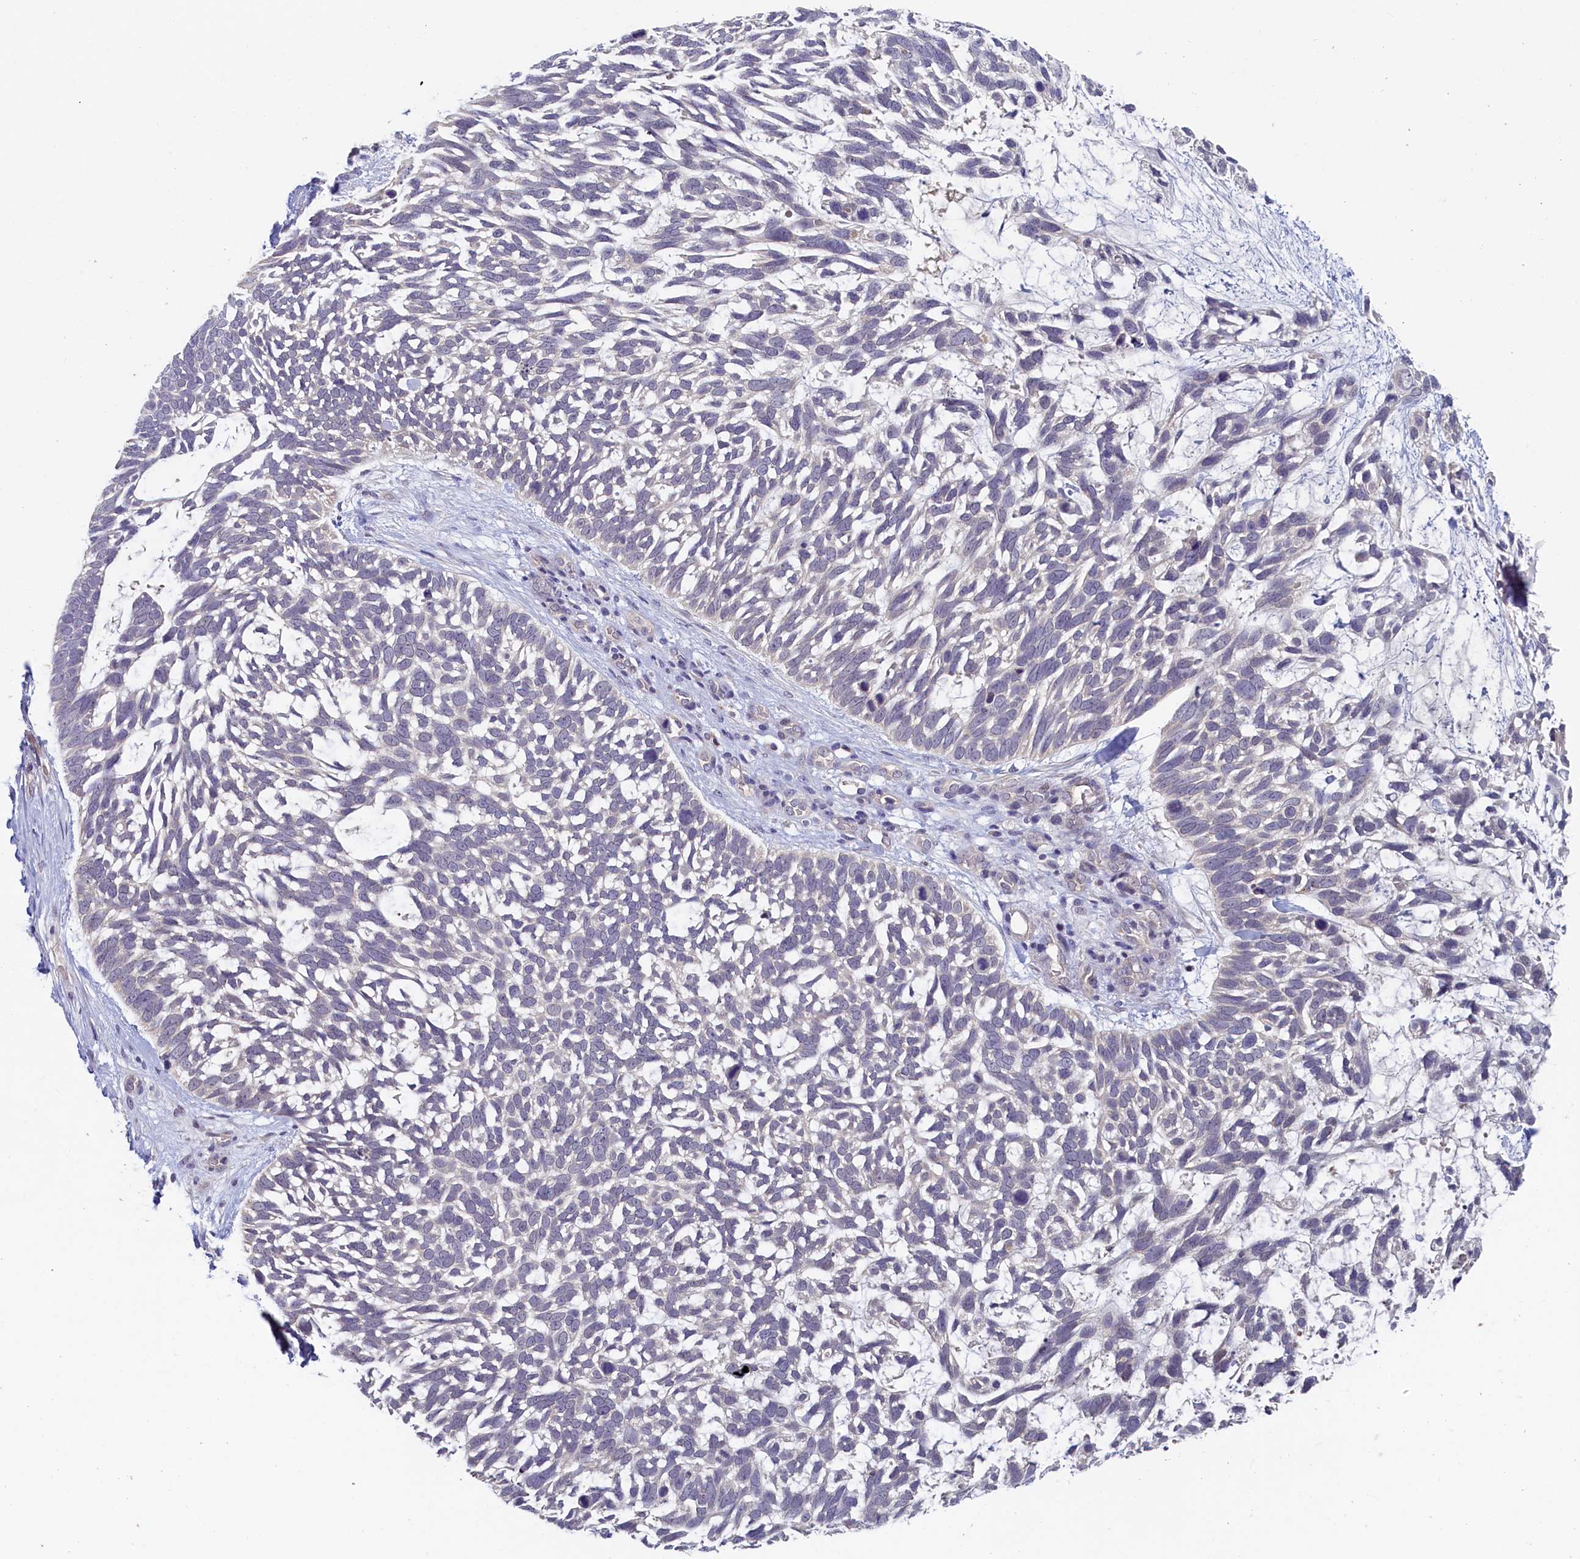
{"staining": {"intensity": "negative", "quantity": "none", "location": "none"}, "tissue": "skin cancer", "cell_type": "Tumor cells", "image_type": "cancer", "snomed": [{"axis": "morphology", "description": "Basal cell carcinoma"}, {"axis": "topography", "description": "Skin"}], "caption": "This is an immunohistochemistry histopathology image of skin cancer. There is no positivity in tumor cells.", "gene": "NUBP2", "patient": {"sex": "male", "age": 88}}